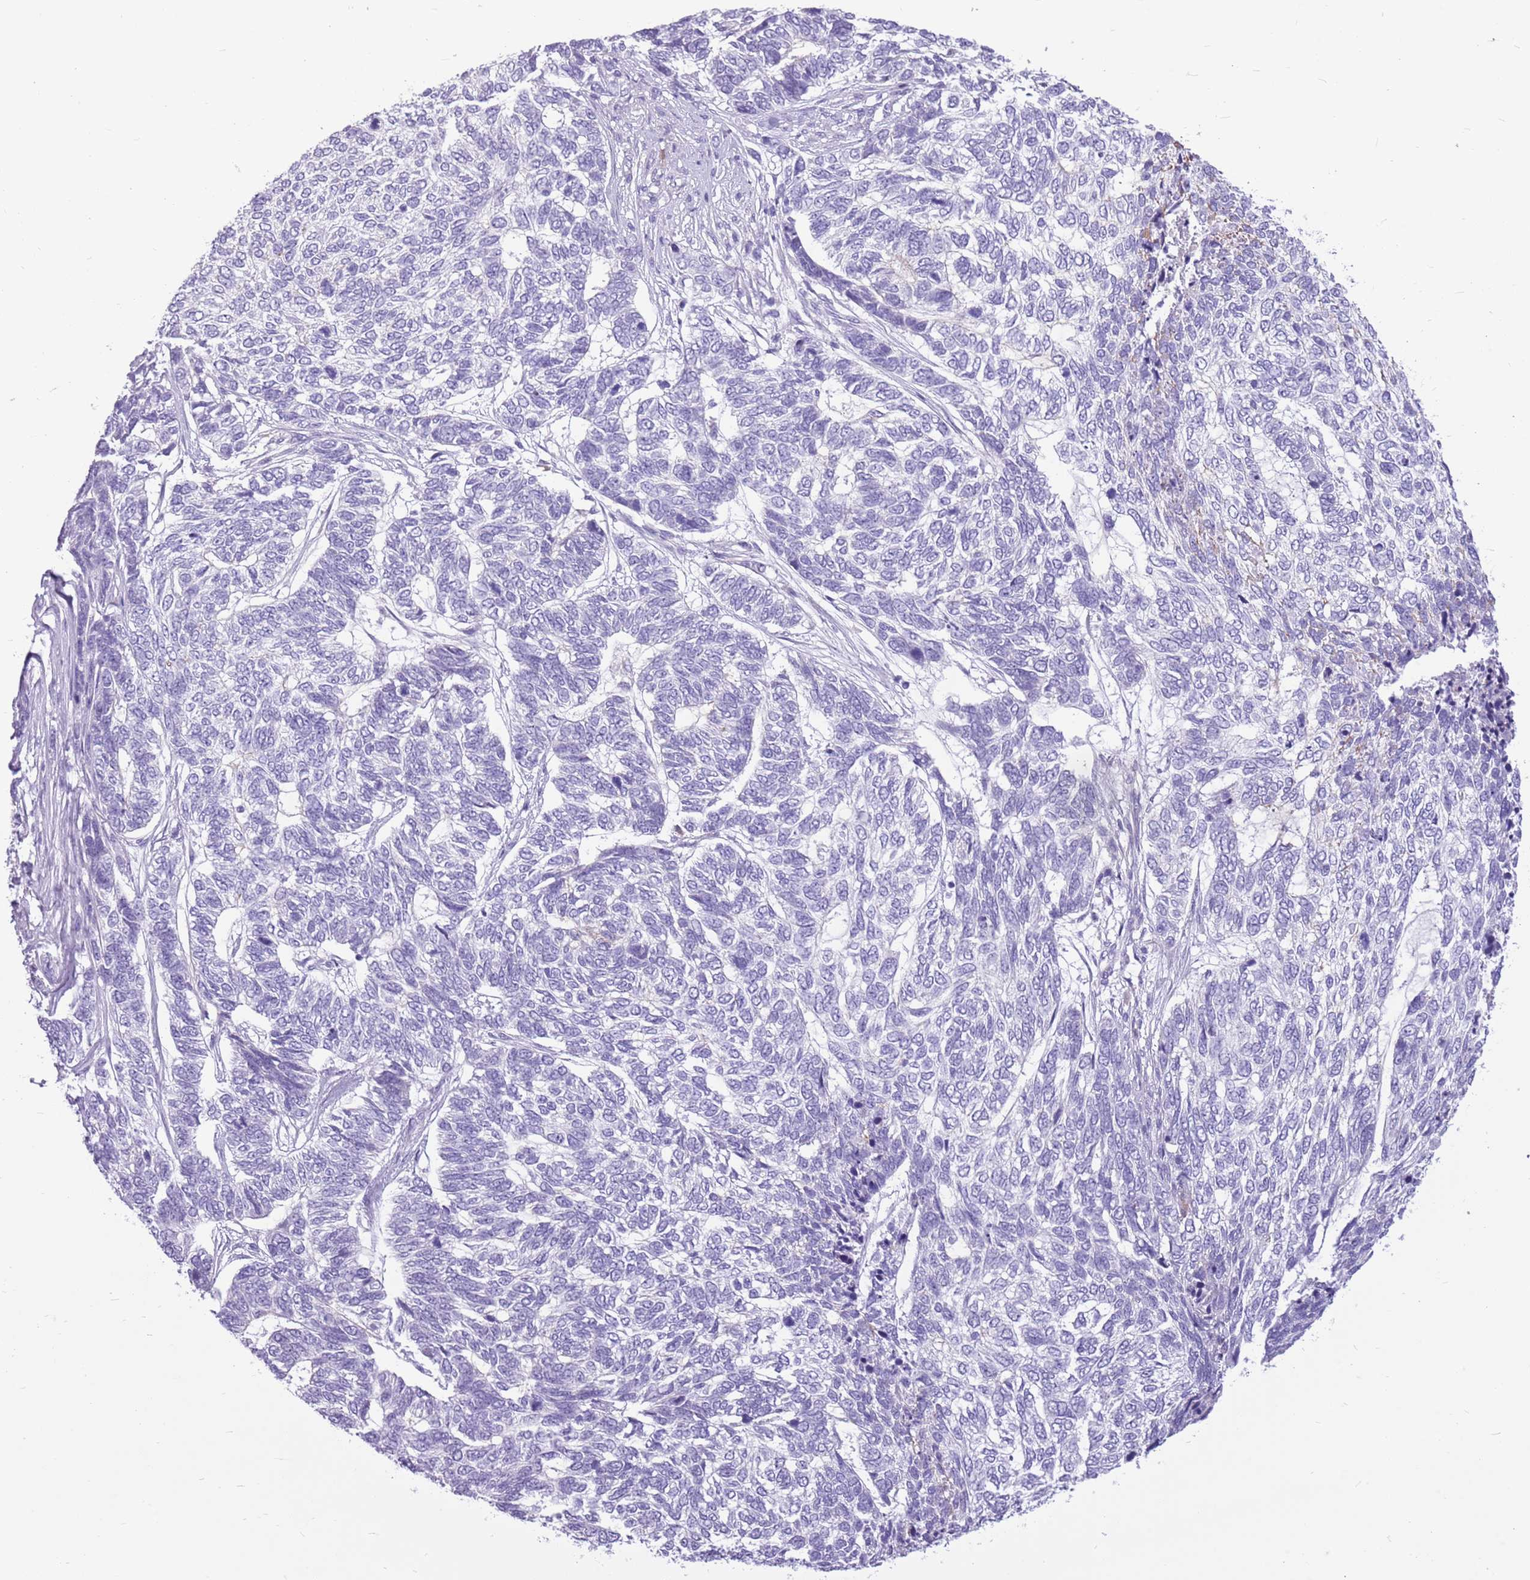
{"staining": {"intensity": "negative", "quantity": "none", "location": "none"}, "tissue": "skin cancer", "cell_type": "Tumor cells", "image_type": "cancer", "snomed": [{"axis": "morphology", "description": "Basal cell carcinoma"}, {"axis": "topography", "description": "Skin"}], "caption": "Immunohistochemistry photomicrograph of skin basal cell carcinoma stained for a protein (brown), which exhibits no staining in tumor cells. (DAB immunohistochemistry (IHC) visualized using brightfield microscopy, high magnification).", "gene": "ZNF425", "patient": {"sex": "female", "age": 65}}